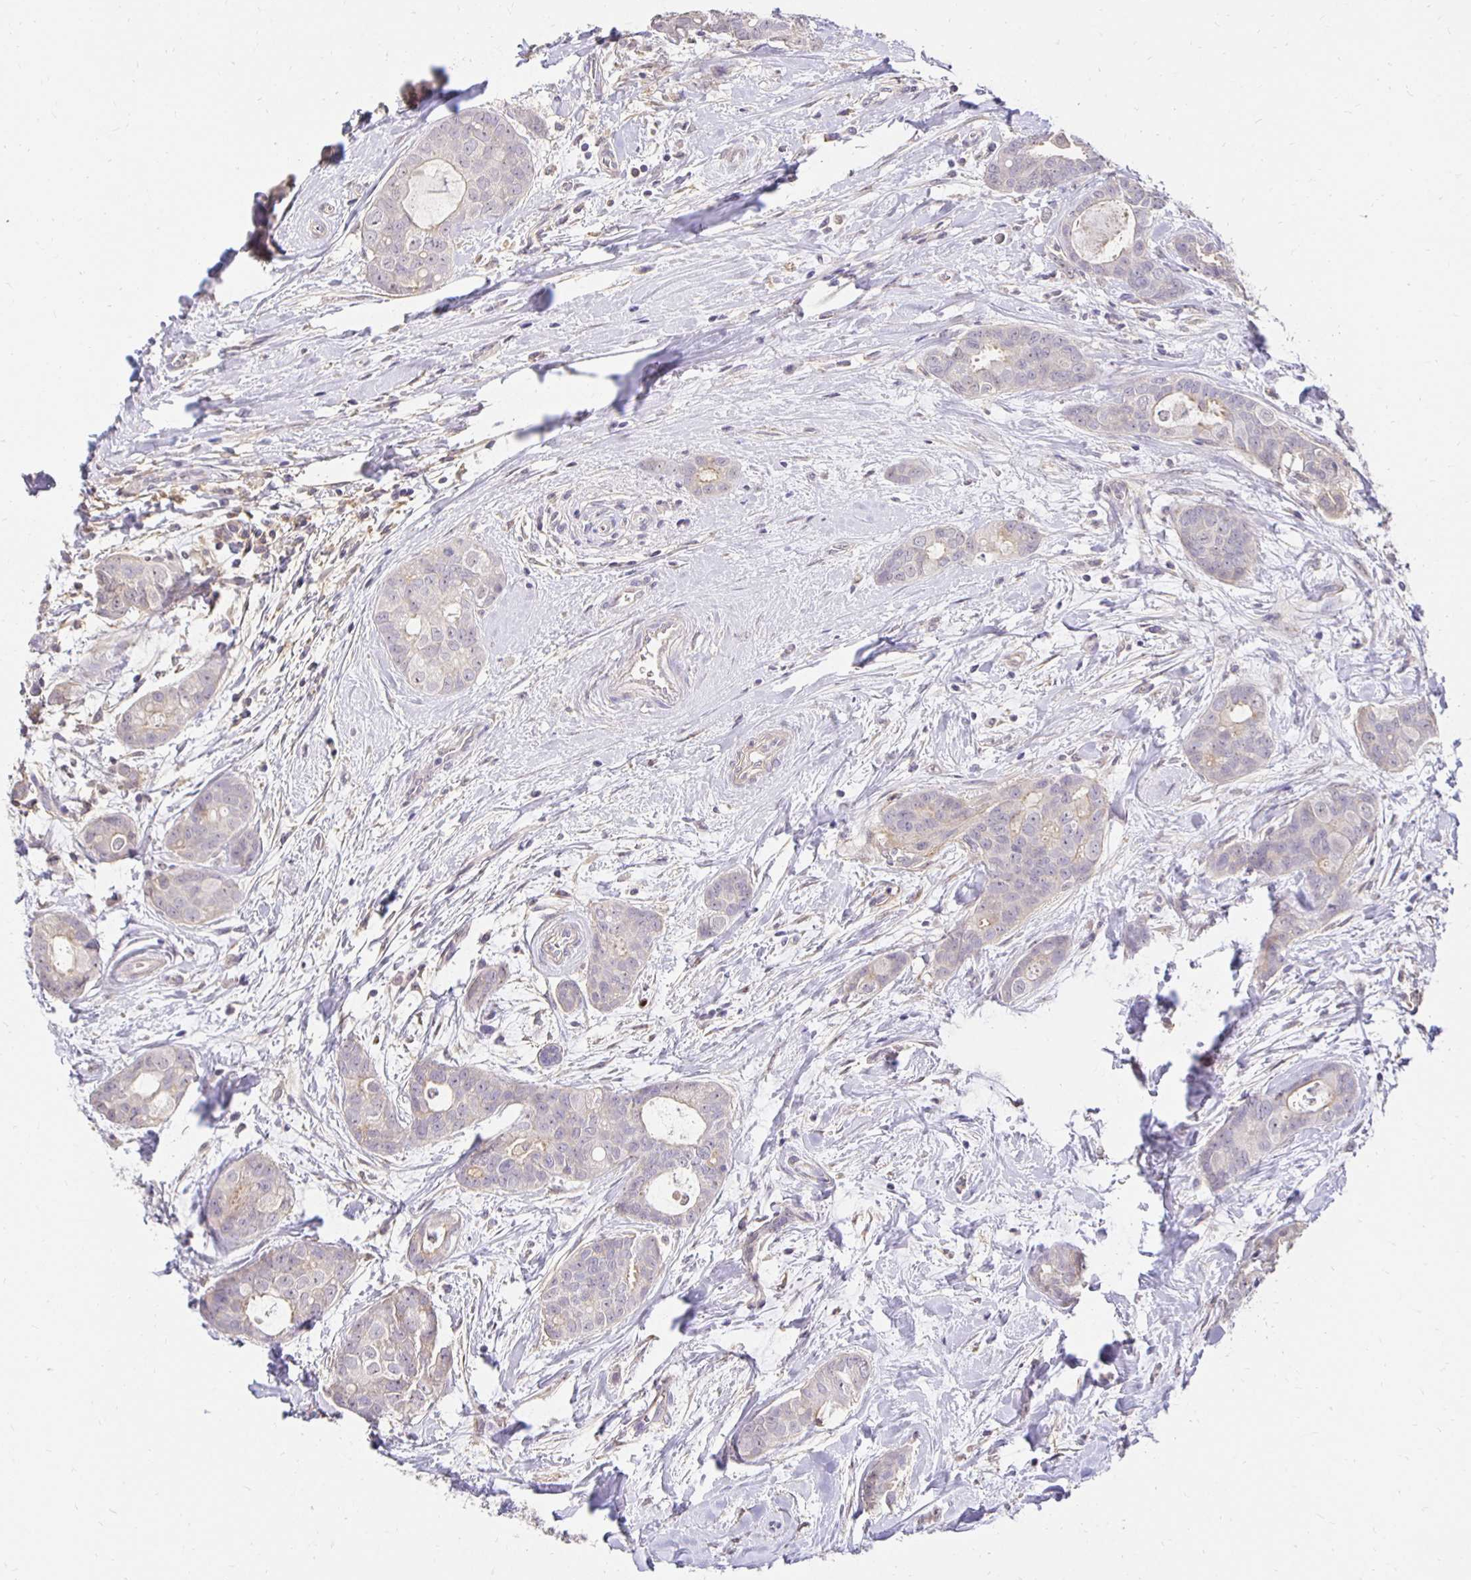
{"staining": {"intensity": "negative", "quantity": "none", "location": "none"}, "tissue": "breast cancer", "cell_type": "Tumor cells", "image_type": "cancer", "snomed": [{"axis": "morphology", "description": "Duct carcinoma"}, {"axis": "topography", "description": "Breast"}], "caption": "This is an immunohistochemistry (IHC) micrograph of infiltrating ductal carcinoma (breast). There is no positivity in tumor cells.", "gene": "PNPLA3", "patient": {"sex": "female", "age": 45}}